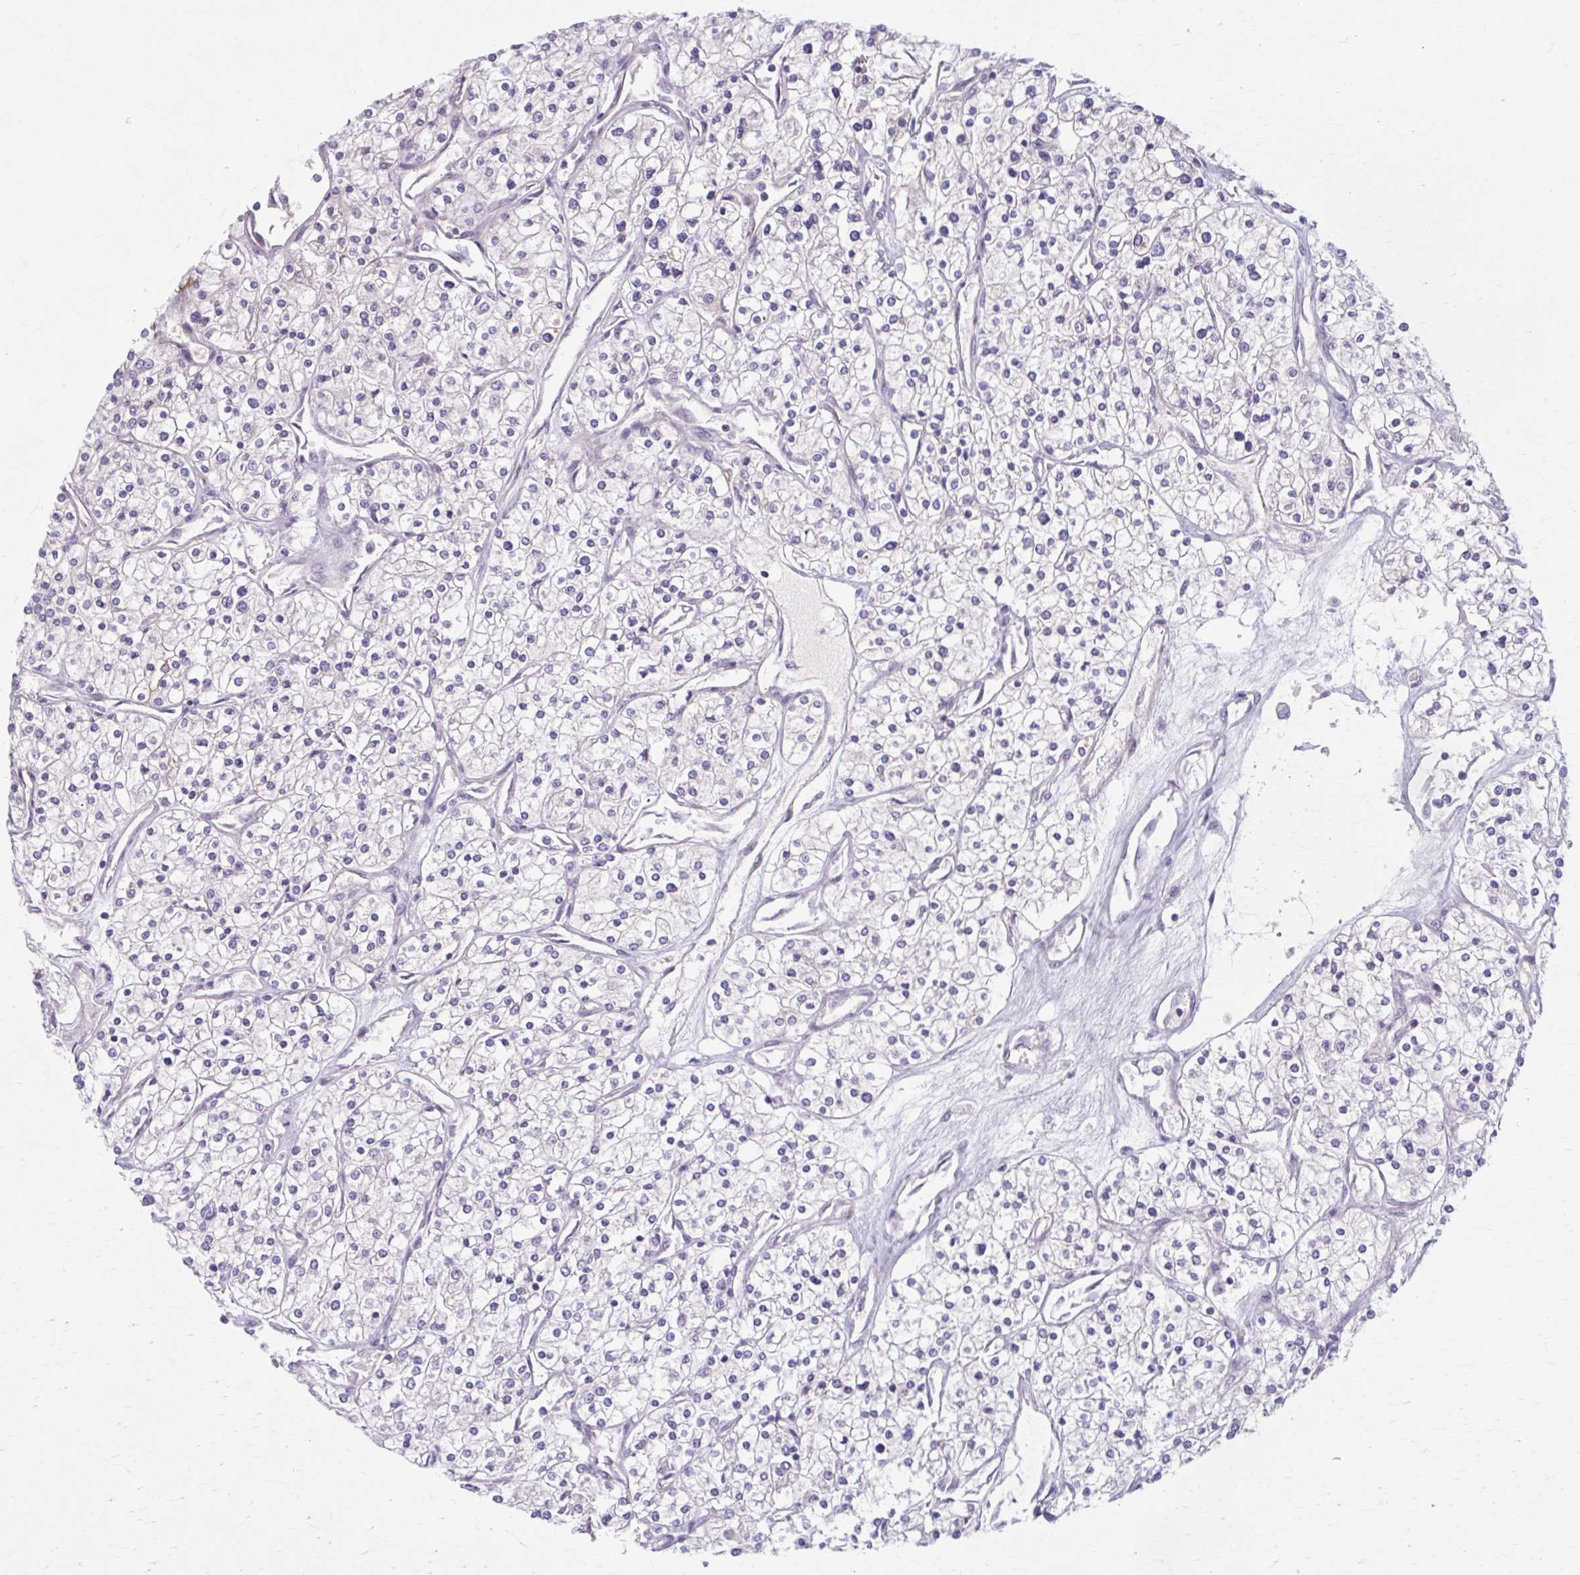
{"staining": {"intensity": "weak", "quantity": "<25%", "location": "cytoplasmic/membranous"}, "tissue": "renal cancer", "cell_type": "Tumor cells", "image_type": "cancer", "snomed": [{"axis": "morphology", "description": "Adenocarcinoma, NOS"}, {"axis": "topography", "description": "Kidney"}], "caption": "Renal cancer (adenocarcinoma) was stained to show a protein in brown. There is no significant positivity in tumor cells.", "gene": "CHST3", "patient": {"sex": "male", "age": 80}}